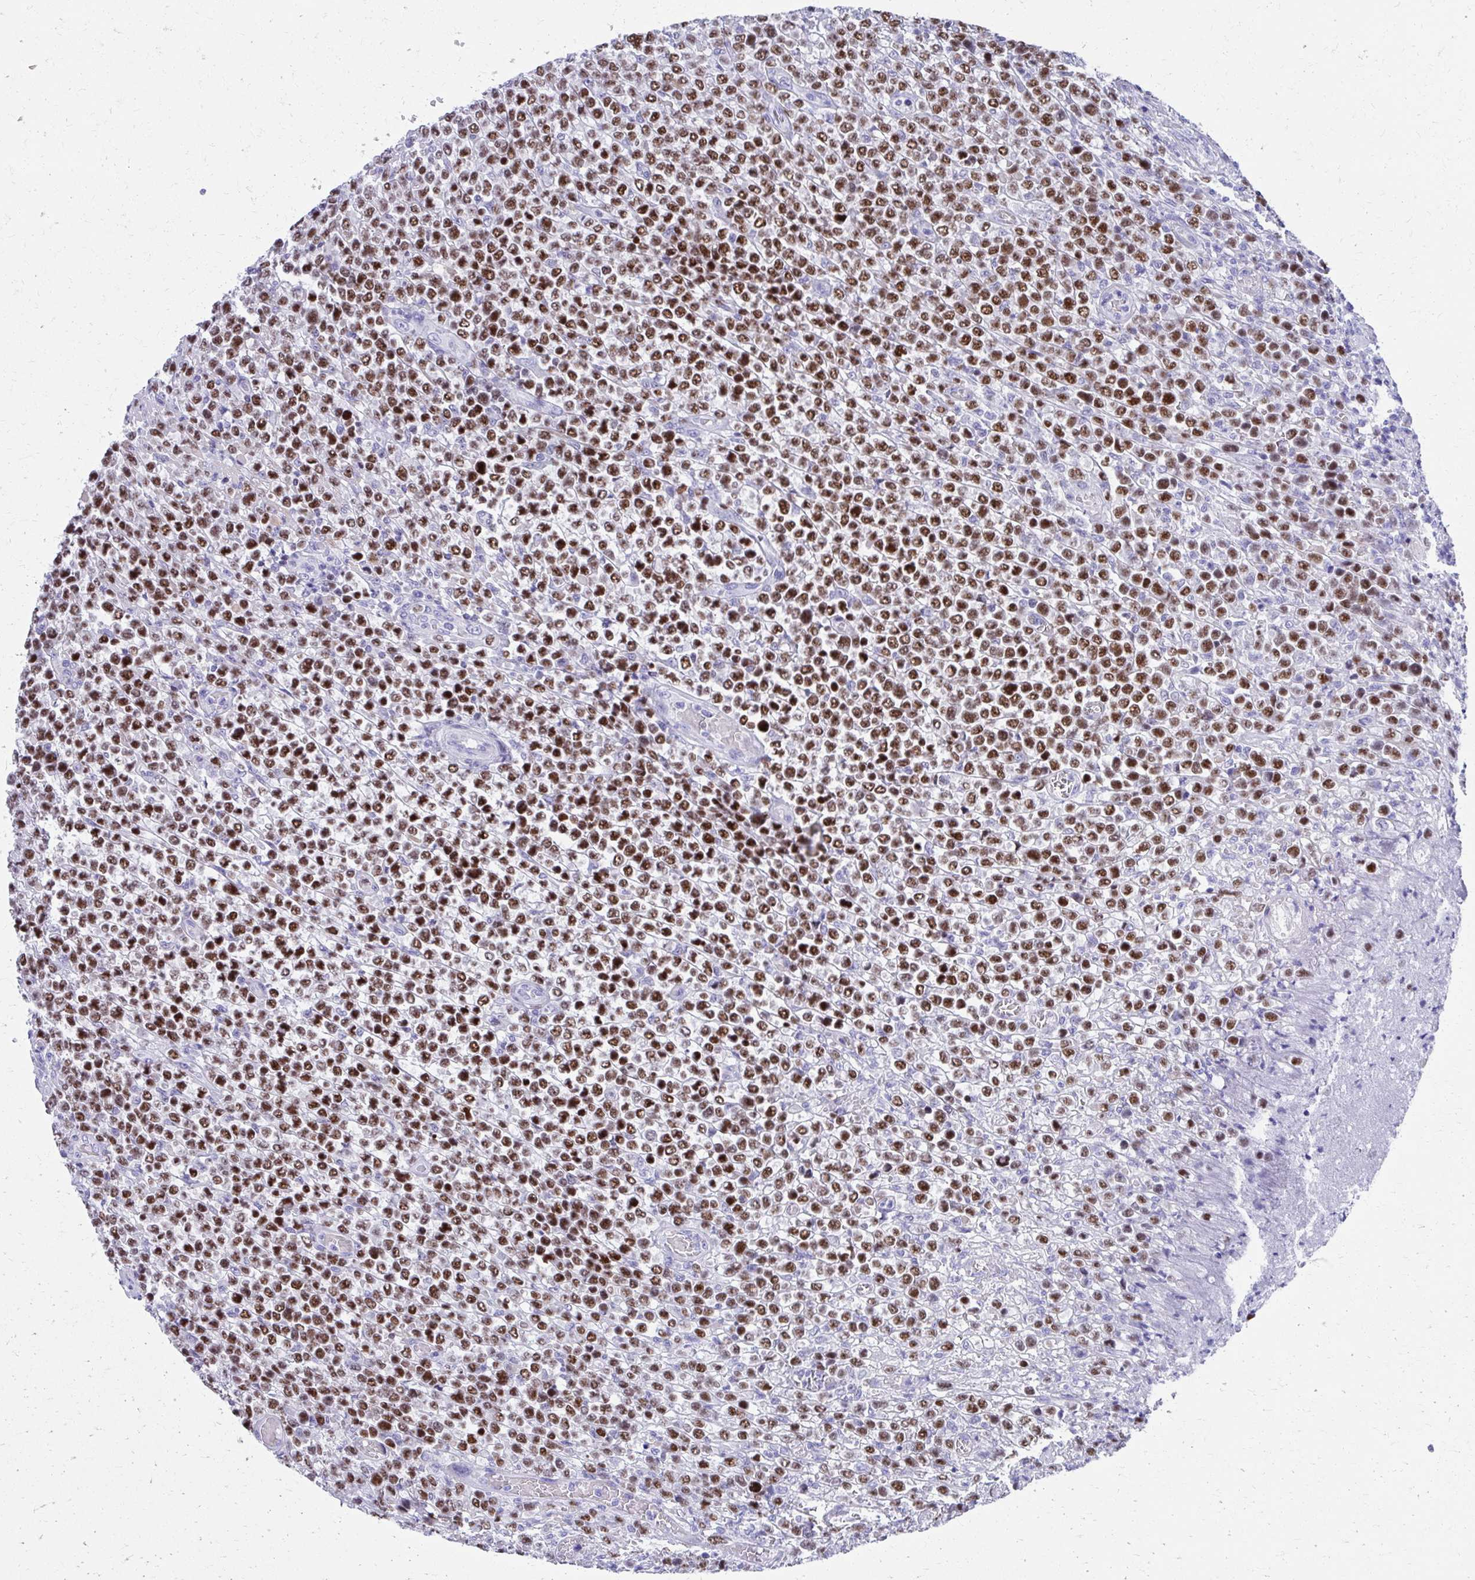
{"staining": {"intensity": "moderate", "quantity": ">75%", "location": "nuclear"}, "tissue": "lymphoma", "cell_type": "Tumor cells", "image_type": "cancer", "snomed": [{"axis": "morphology", "description": "Malignant lymphoma, non-Hodgkin's type, High grade"}, {"axis": "topography", "description": "Soft tissue"}], "caption": "The image shows immunohistochemical staining of high-grade malignant lymphoma, non-Hodgkin's type. There is moderate nuclear expression is appreciated in about >75% of tumor cells.", "gene": "RUNX3", "patient": {"sex": "female", "age": 56}}